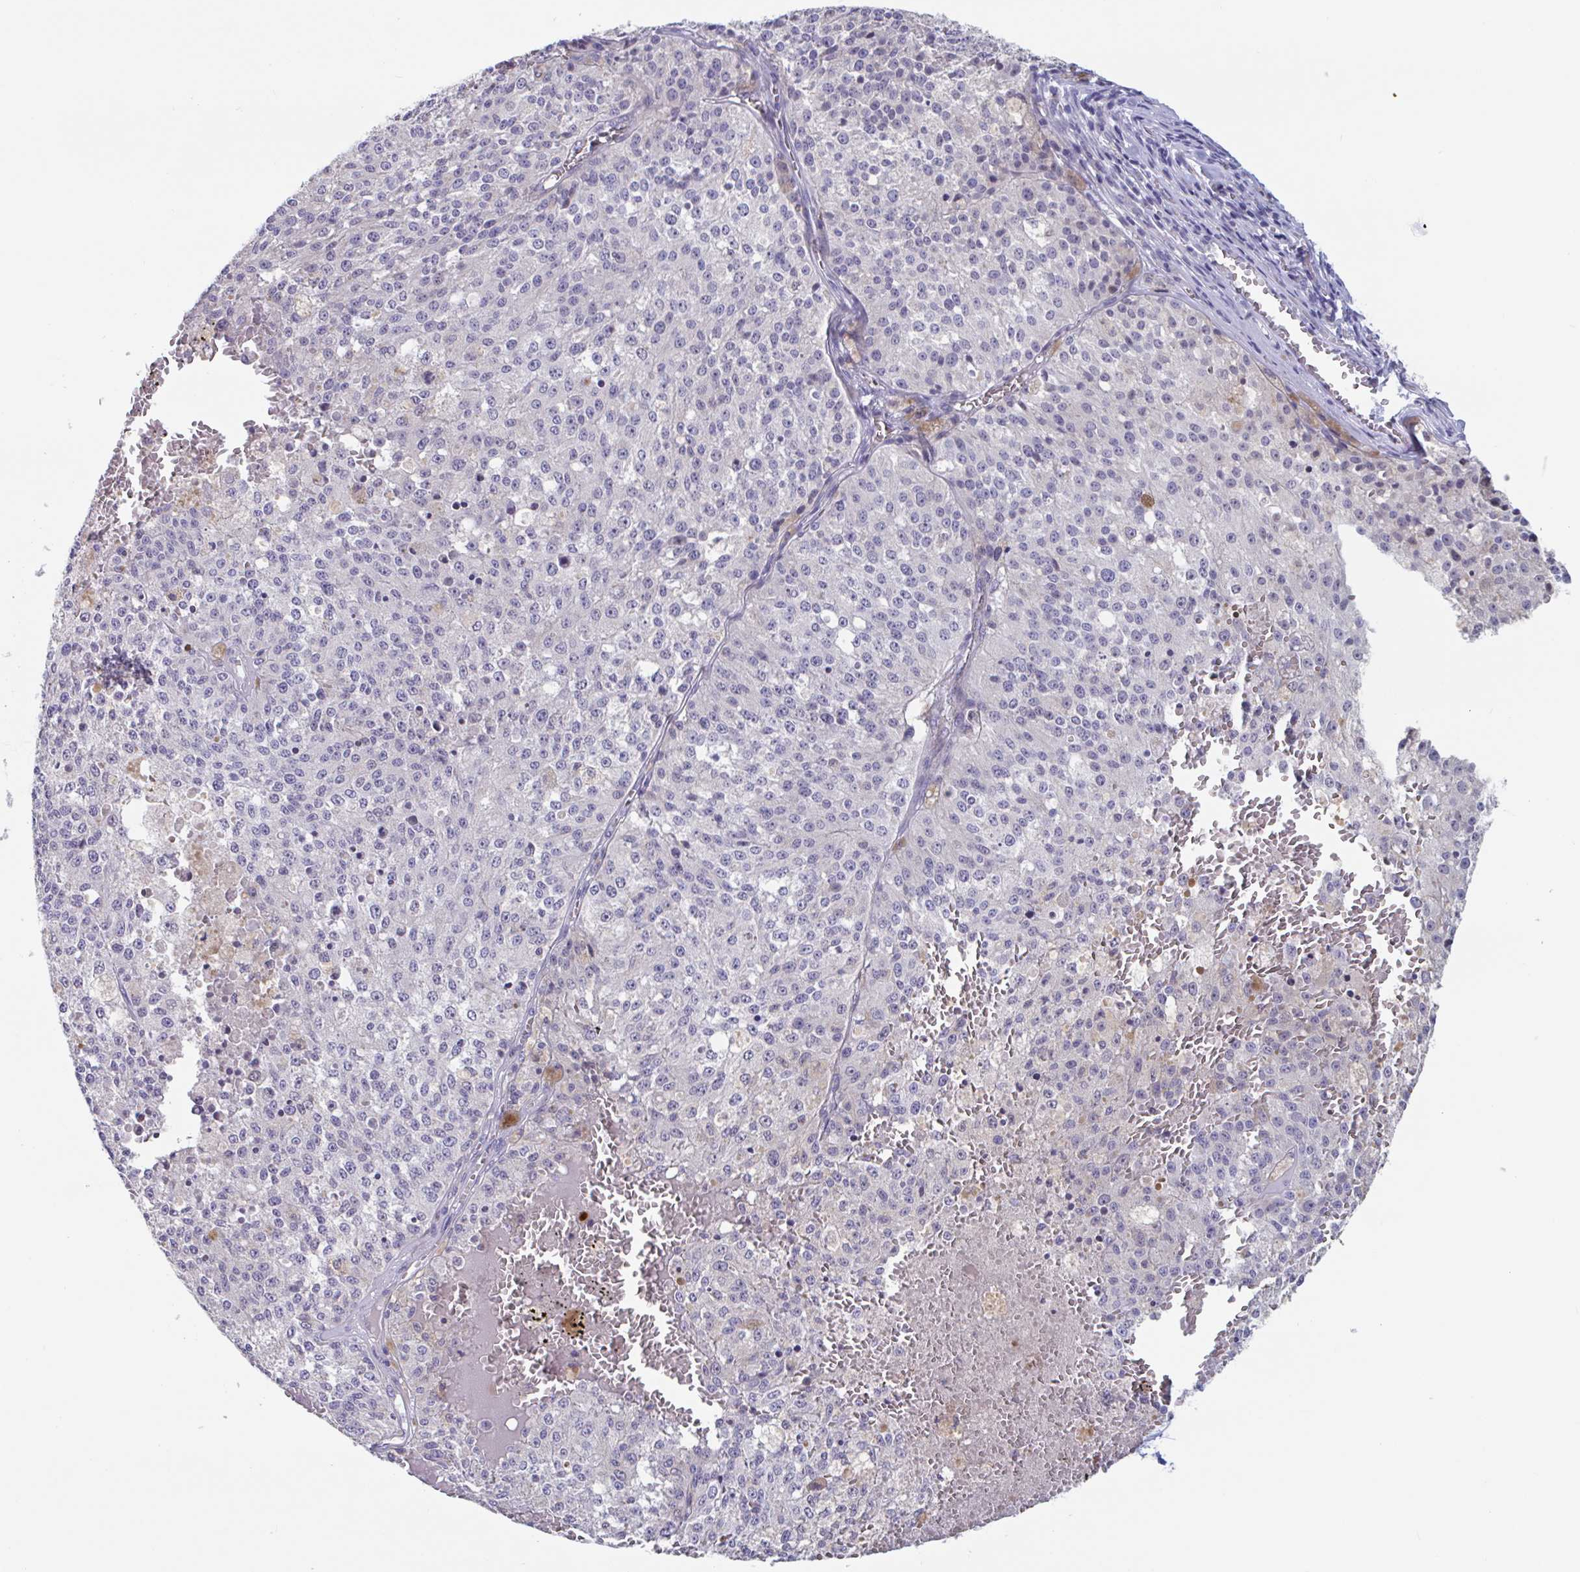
{"staining": {"intensity": "negative", "quantity": "none", "location": "none"}, "tissue": "melanoma", "cell_type": "Tumor cells", "image_type": "cancer", "snomed": [{"axis": "morphology", "description": "Malignant melanoma, Metastatic site"}, {"axis": "topography", "description": "Lymph node"}], "caption": "Immunohistochemistry micrograph of melanoma stained for a protein (brown), which displays no expression in tumor cells.", "gene": "UNKL", "patient": {"sex": "female", "age": 64}}